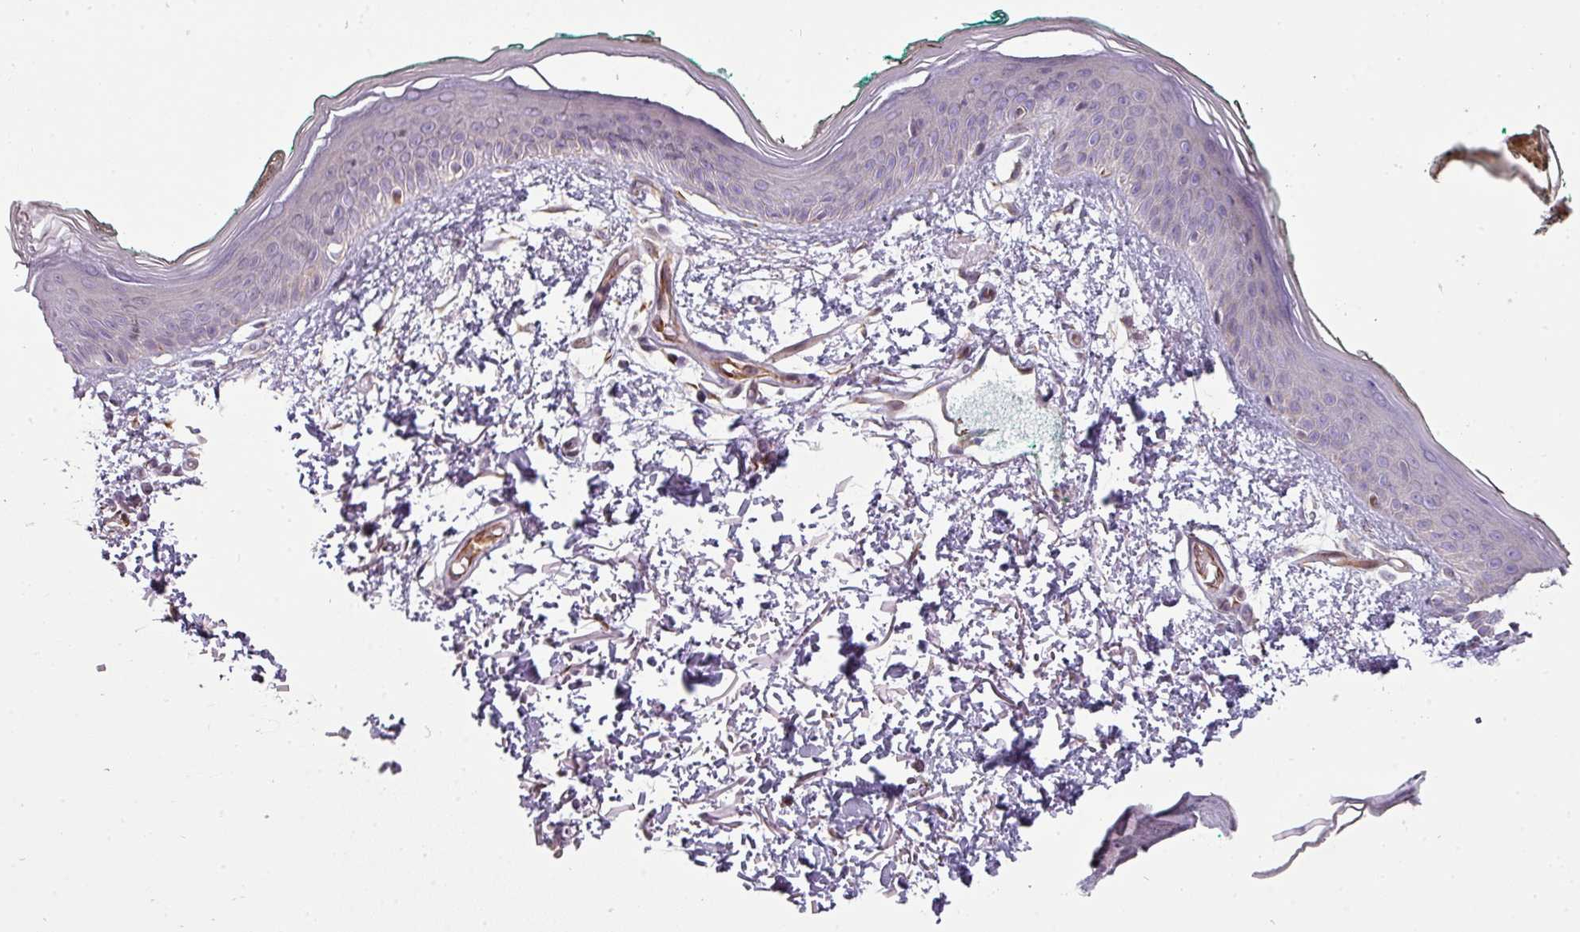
{"staining": {"intensity": "moderate", "quantity": ">75%", "location": "cytoplasmic/membranous"}, "tissue": "skin", "cell_type": "Fibroblasts", "image_type": "normal", "snomed": [{"axis": "morphology", "description": "Normal tissue, NOS"}, {"axis": "morphology", "description": "Malignant melanoma, NOS"}, {"axis": "topography", "description": "Skin"}], "caption": "Normal skin shows moderate cytoplasmic/membranous expression in about >75% of fibroblasts, visualized by immunohistochemistry.", "gene": "CHRDL1", "patient": {"sex": "male", "age": 62}}